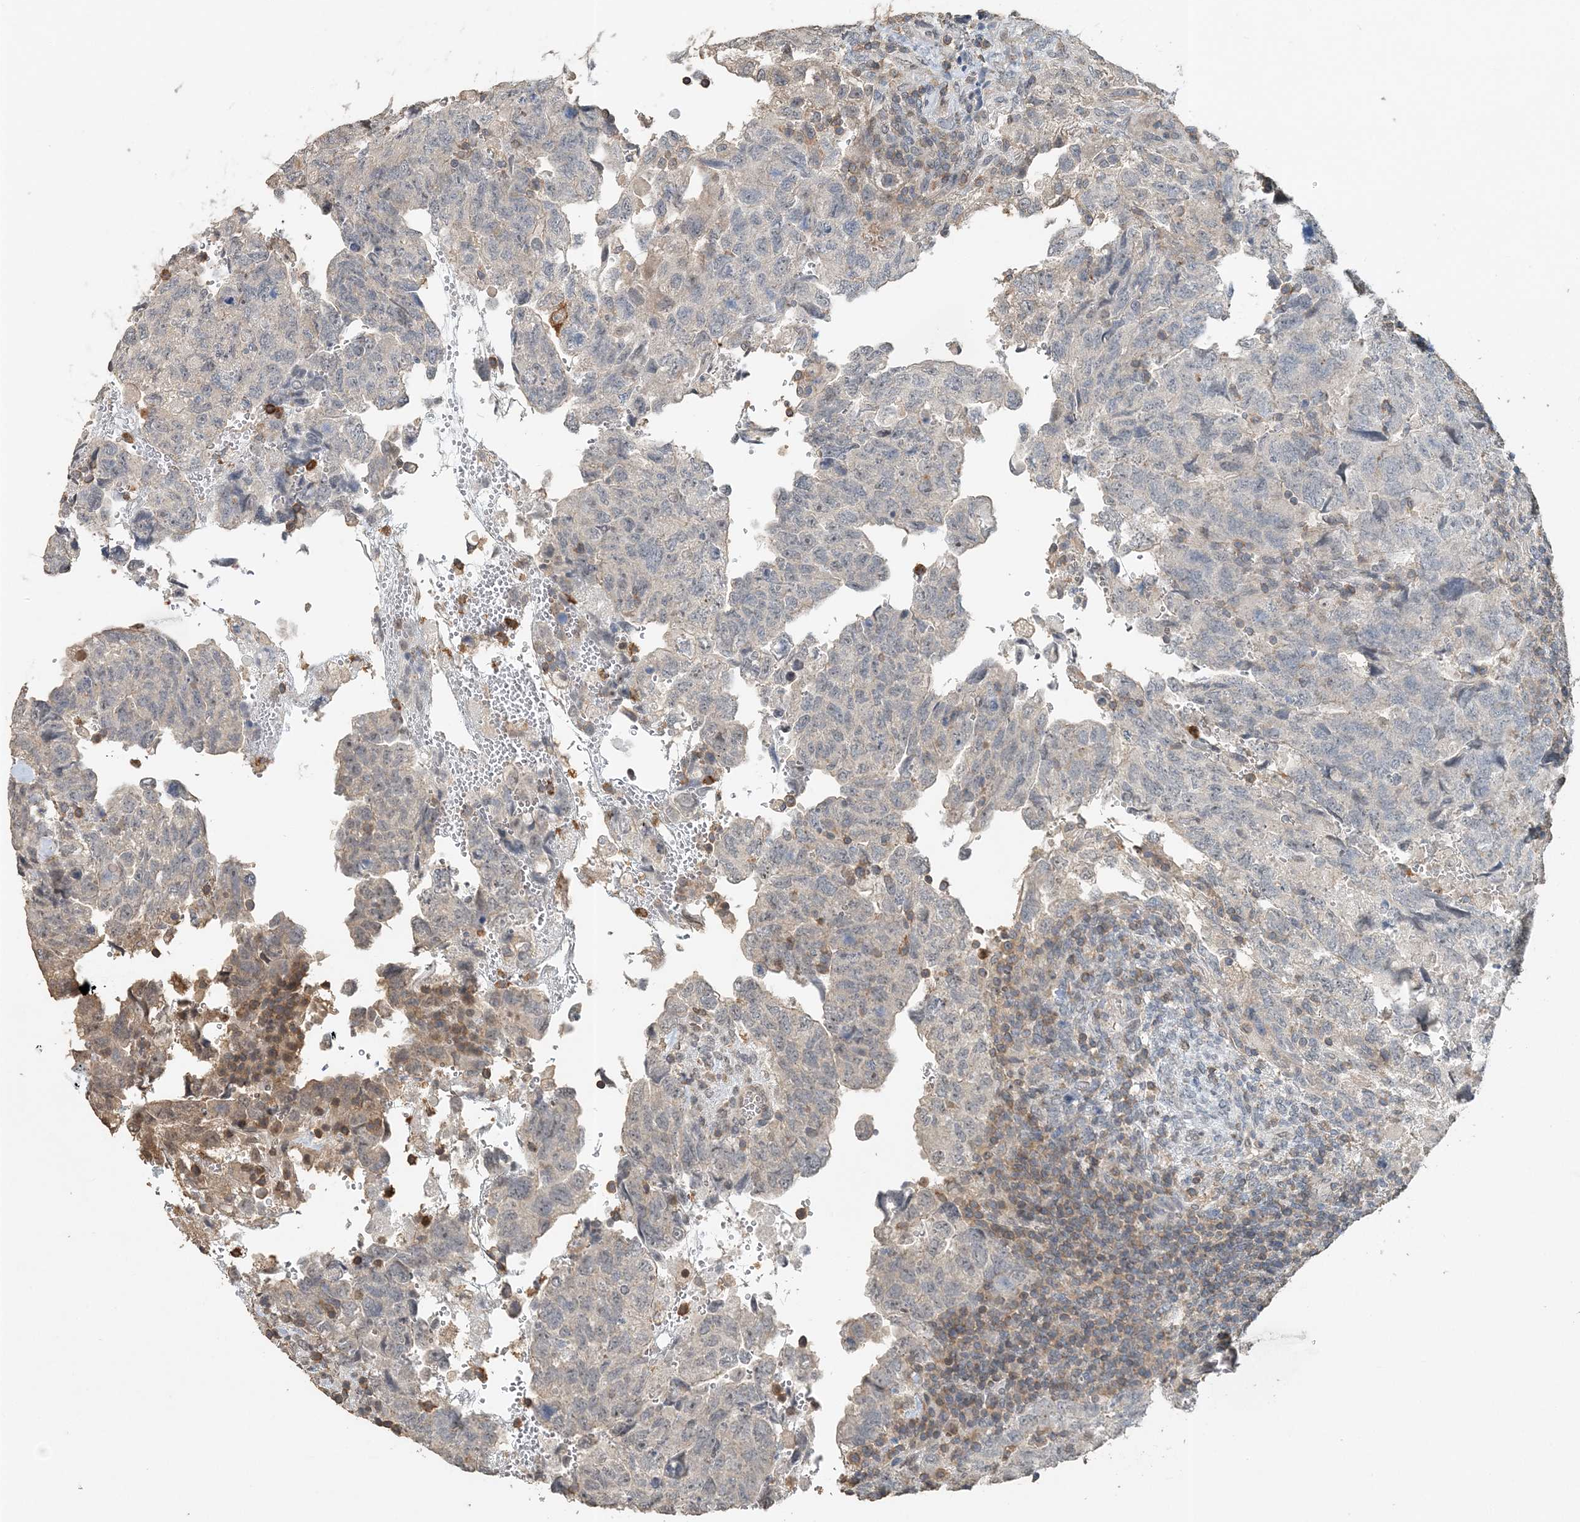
{"staining": {"intensity": "negative", "quantity": "none", "location": "none"}, "tissue": "testis cancer", "cell_type": "Tumor cells", "image_type": "cancer", "snomed": [{"axis": "morphology", "description": "Carcinoma, Embryonal, NOS"}, {"axis": "topography", "description": "Testis"}], "caption": "A photomicrograph of testis cancer stained for a protein reveals no brown staining in tumor cells.", "gene": "FAM110A", "patient": {"sex": "male", "age": 36}}